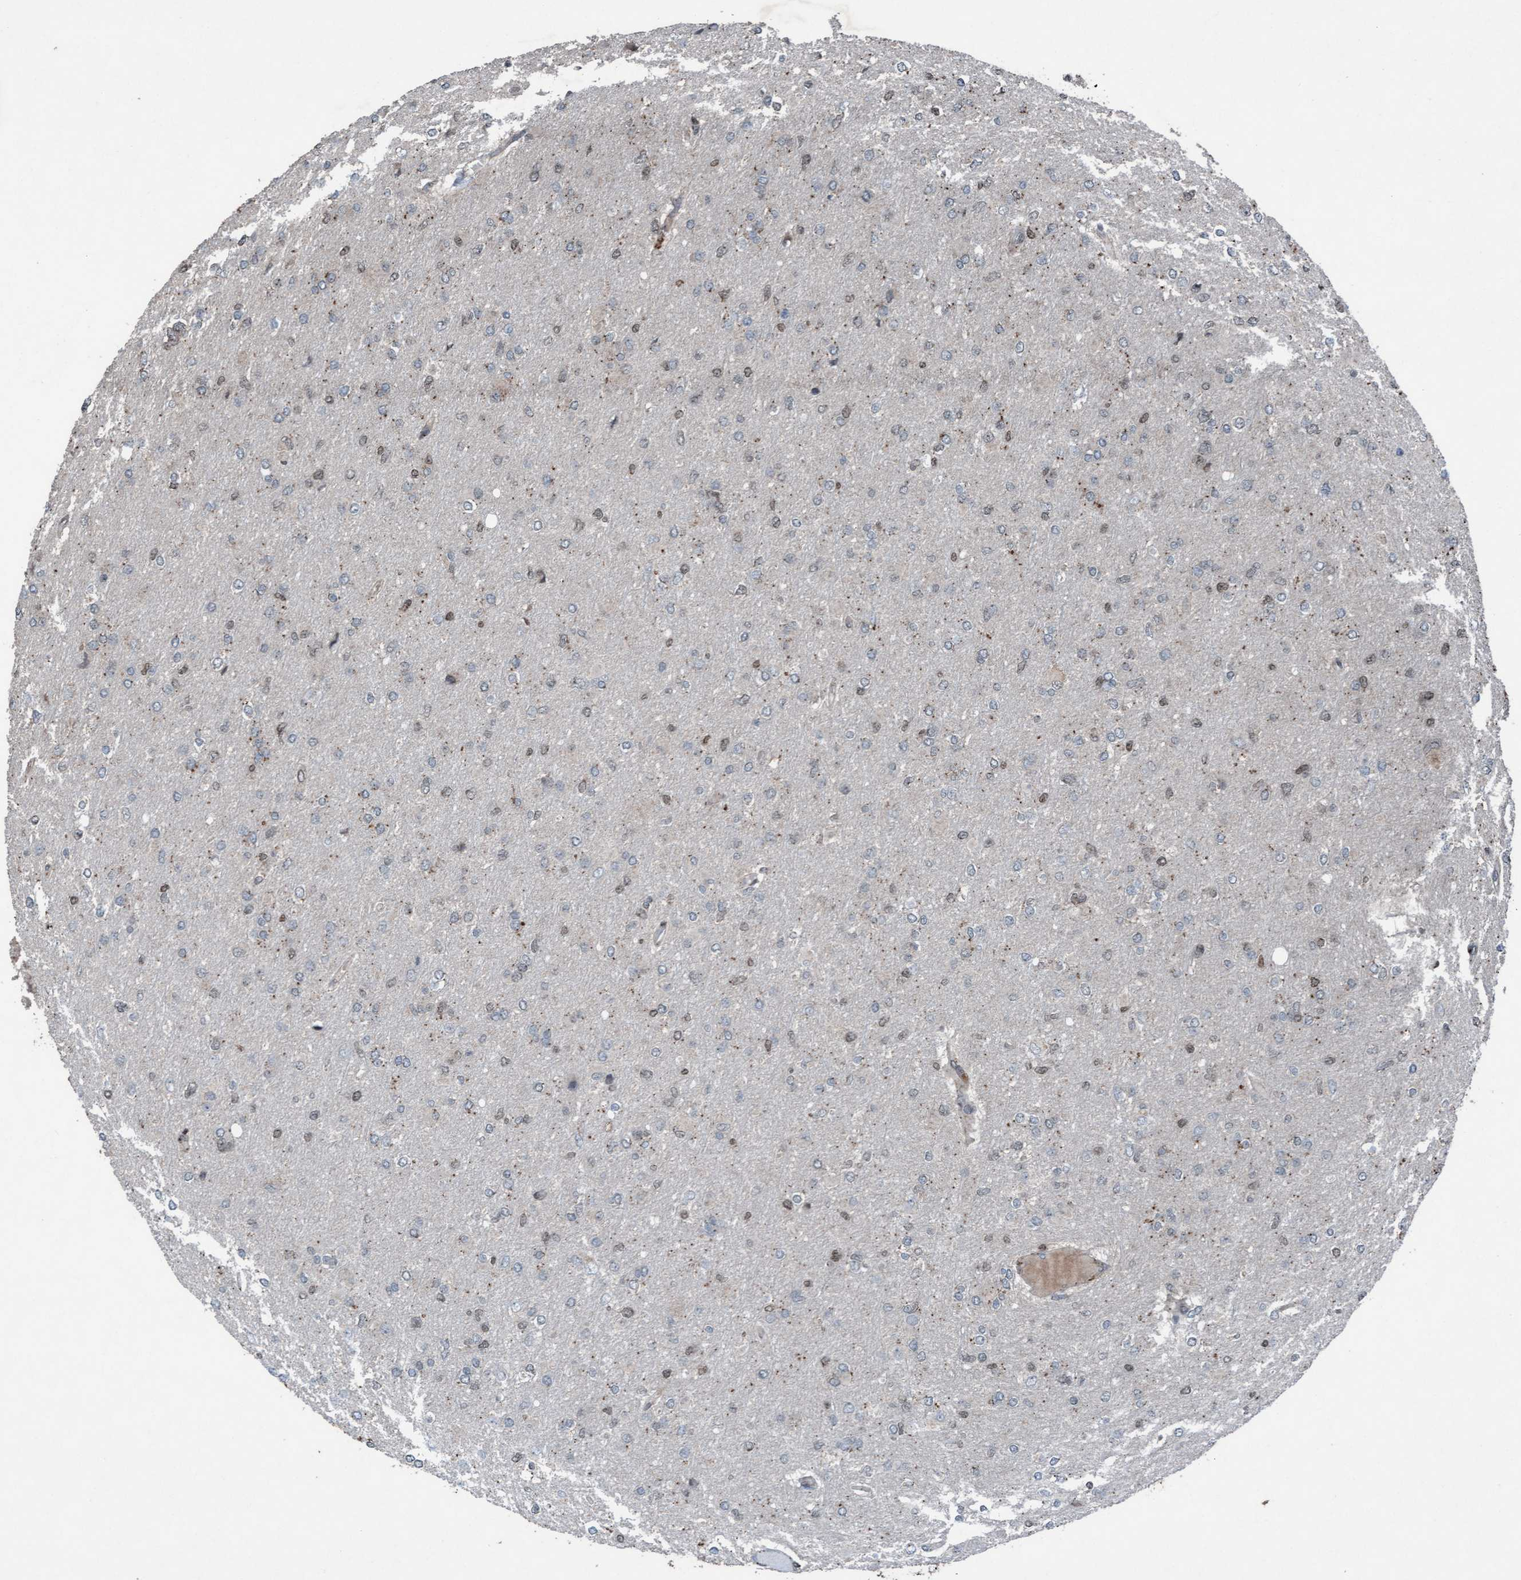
{"staining": {"intensity": "weak", "quantity": "<25%", "location": "nuclear"}, "tissue": "glioma", "cell_type": "Tumor cells", "image_type": "cancer", "snomed": [{"axis": "morphology", "description": "Glioma, malignant, High grade"}, {"axis": "topography", "description": "Cerebral cortex"}], "caption": "Immunohistochemical staining of human glioma exhibits no significant expression in tumor cells.", "gene": "PLXNB2", "patient": {"sex": "female", "age": 36}}